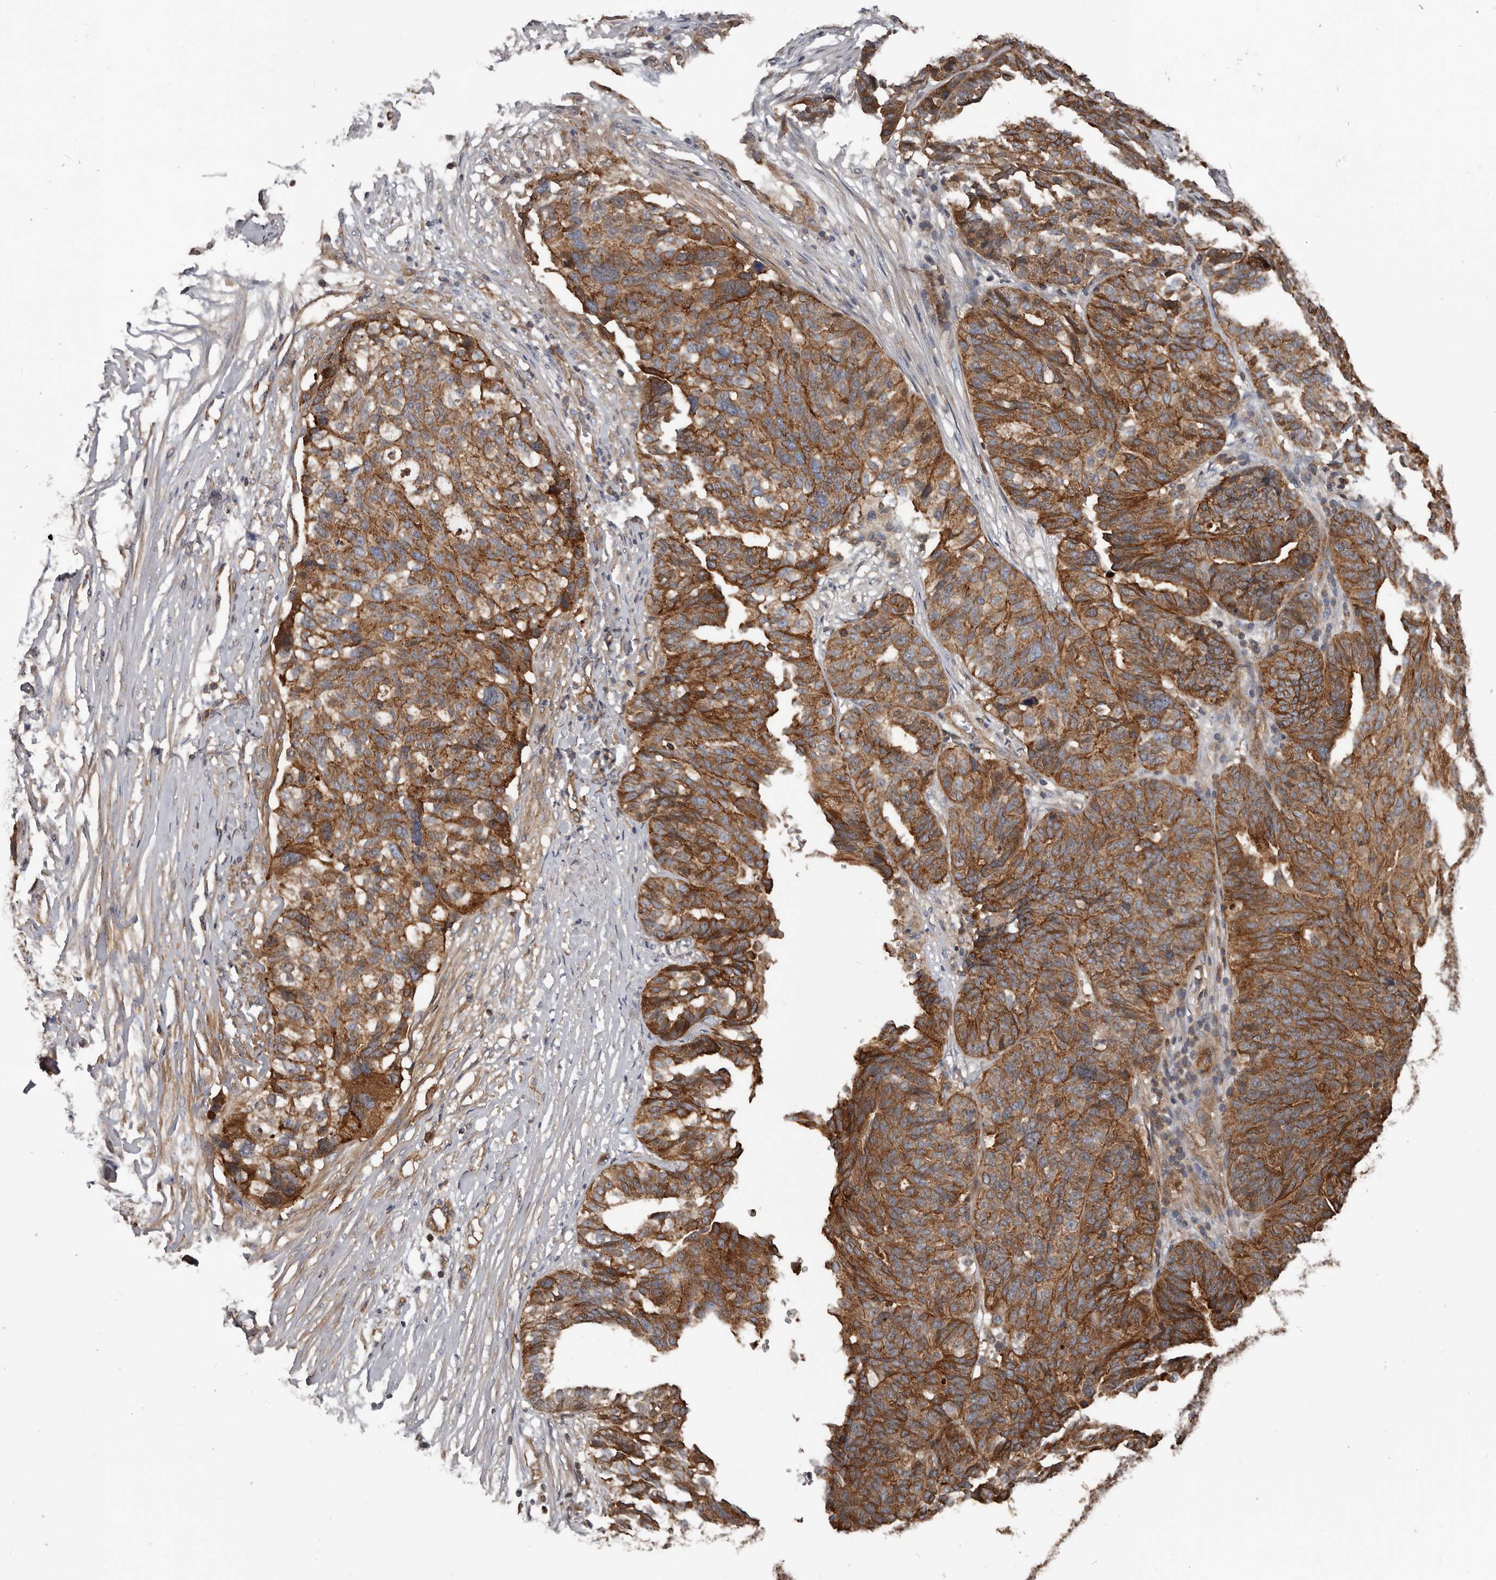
{"staining": {"intensity": "strong", "quantity": ">75%", "location": "cytoplasmic/membranous"}, "tissue": "ovarian cancer", "cell_type": "Tumor cells", "image_type": "cancer", "snomed": [{"axis": "morphology", "description": "Cystadenocarcinoma, serous, NOS"}, {"axis": "topography", "description": "Ovary"}], "caption": "Brown immunohistochemical staining in ovarian serous cystadenocarcinoma demonstrates strong cytoplasmic/membranous positivity in about >75% of tumor cells. Using DAB (3,3'-diaminobenzidine) (brown) and hematoxylin (blue) stains, captured at high magnification using brightfield microscopy.", "gene": "PNRC2", "patient": {"sex": "female", "age": 59}}